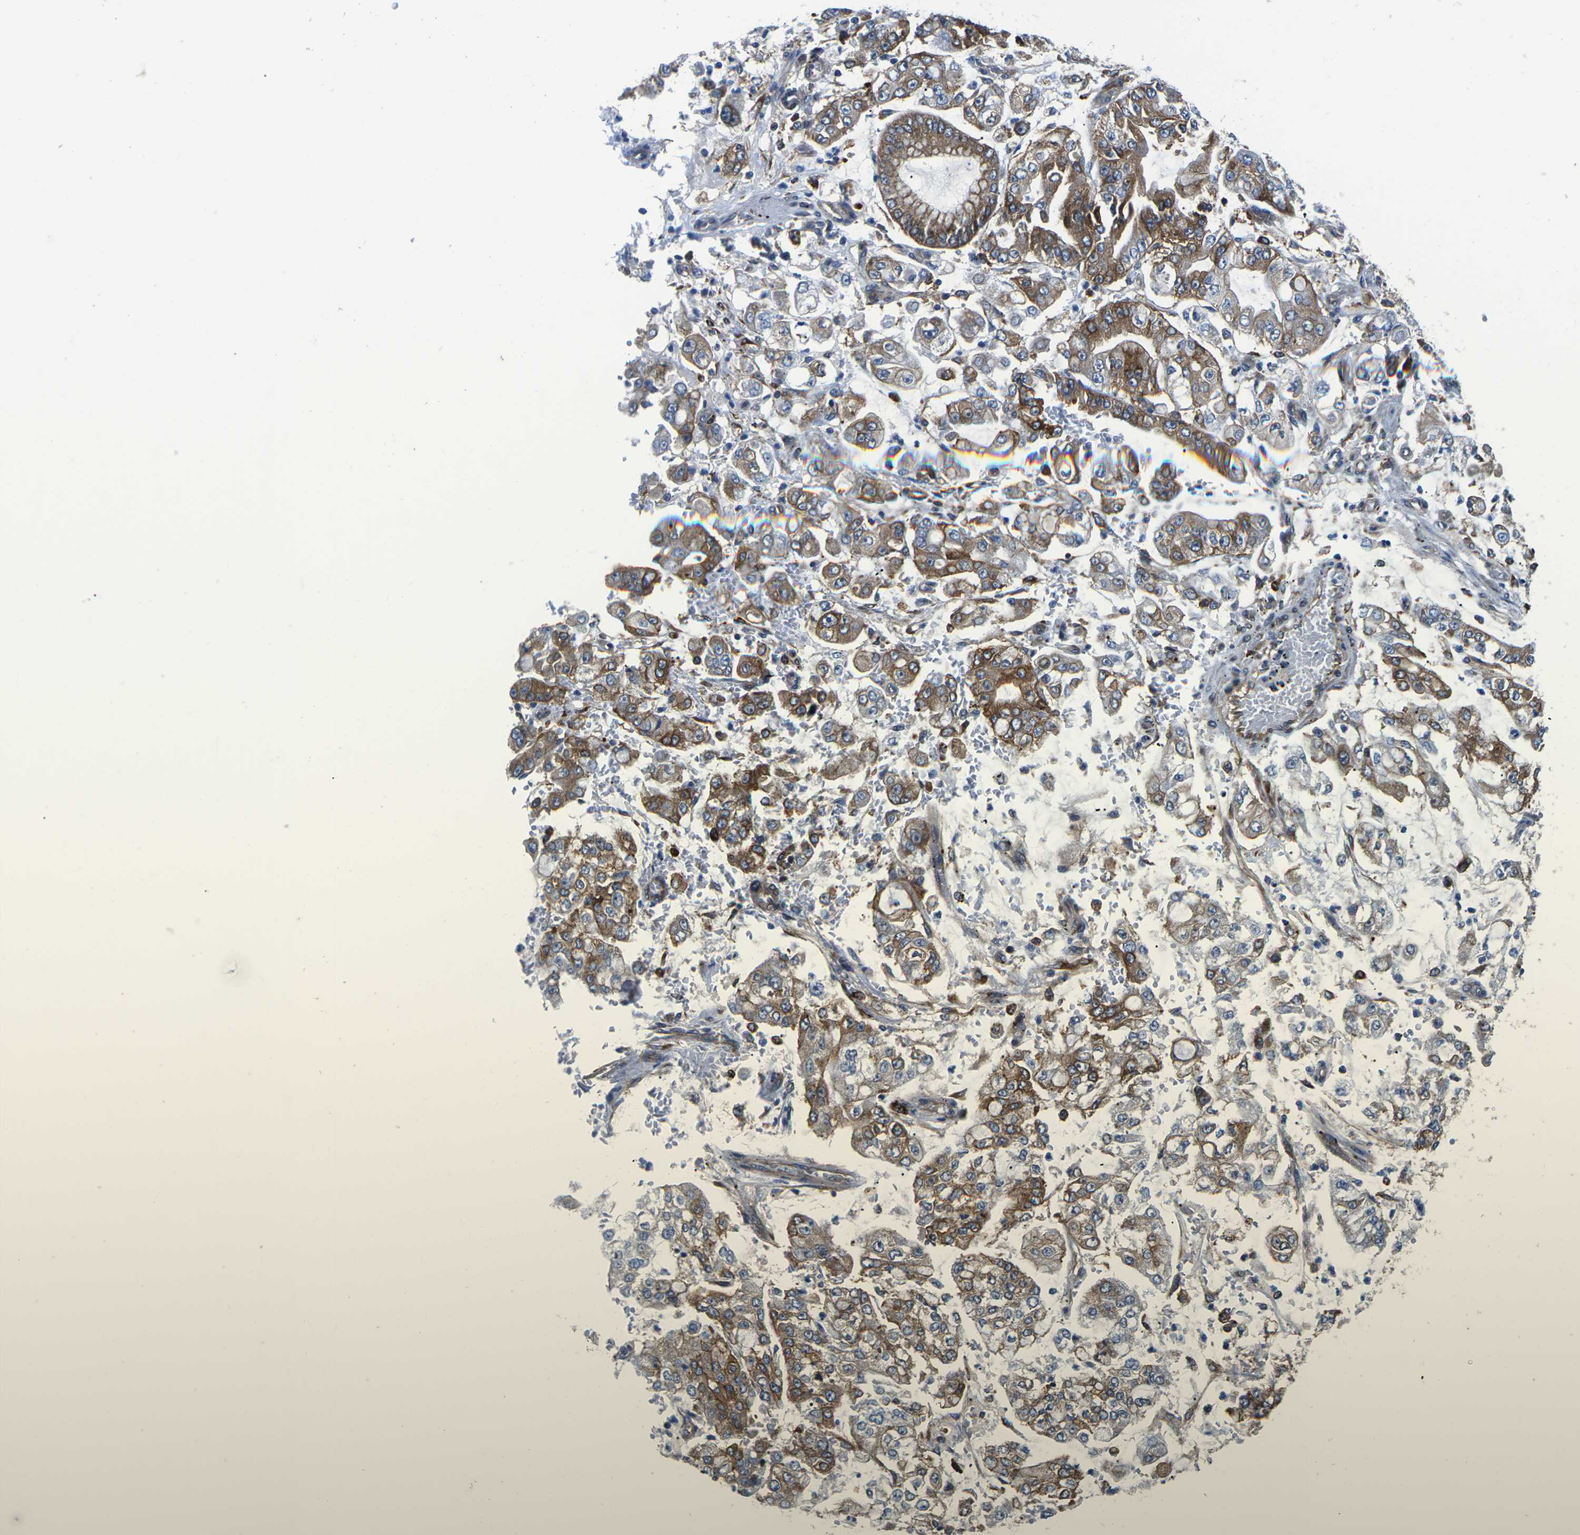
{"staining": {"intensity": "moderate", "quantity": ">75%", "location": "cytoplasmic/membranous"}, "tissue": "stomach cancer", "cell_type": "Tumor cells", "image_type": "cancer", "snomed": [{"axis": "morphology", "description": "Adenocarcinoma, NOS"}, {"axis": "topography", "description": "Stomach"}], "caption": "Brown immunohistochemical staining in human stomach cancer (adenocarcinoma) demonstrates moderate cytoplasmic/membranous expression in approximately >75% of tumor cells.", "gene": "DLG1", "patient": {"sex": "male", "age": 76}}